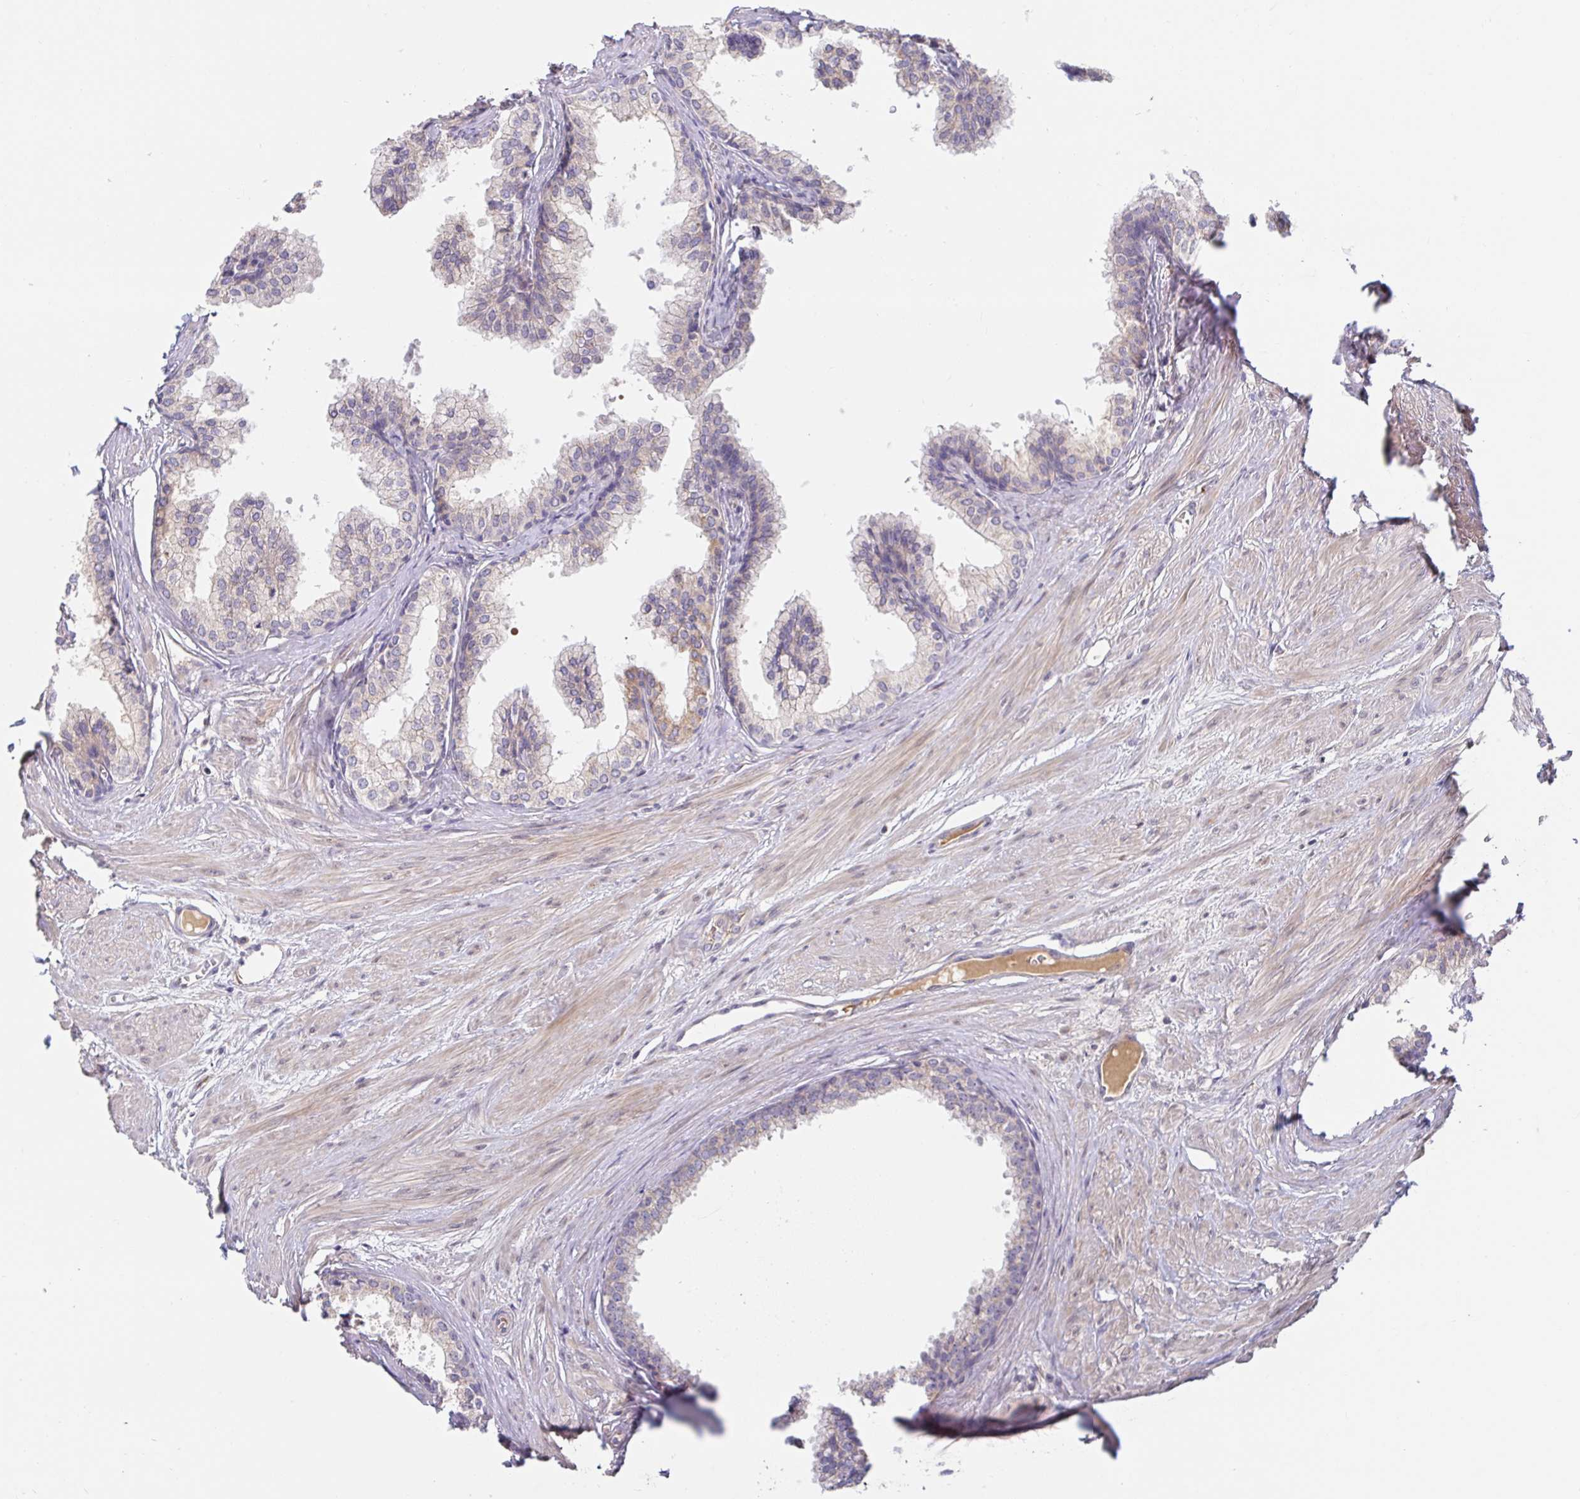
{"staining": {"intensity": "moderate", "quantity": "25%-75%", "location": "cytoplasmic/membranous"}, "tissue": "prostate", "cell_type": "Glandular cells", "image_type": "normal", "snomed": [{"axis": "morphology", "description": "Normal tissue, NOS"}, {"axis": "topography", "description": "Prostate"}, {"axis": "topography", "description": "Peripheral nerve tissue"}], "caption": "Prostate stained for a protein exhibits moderate cytoplasmic/membranous positivity in glandular cells. (brown staining indicates protein expression, while blue staining denotes nuclei).", "gene": "LARP1", "patient": {"sex": "male", "age": 55}}